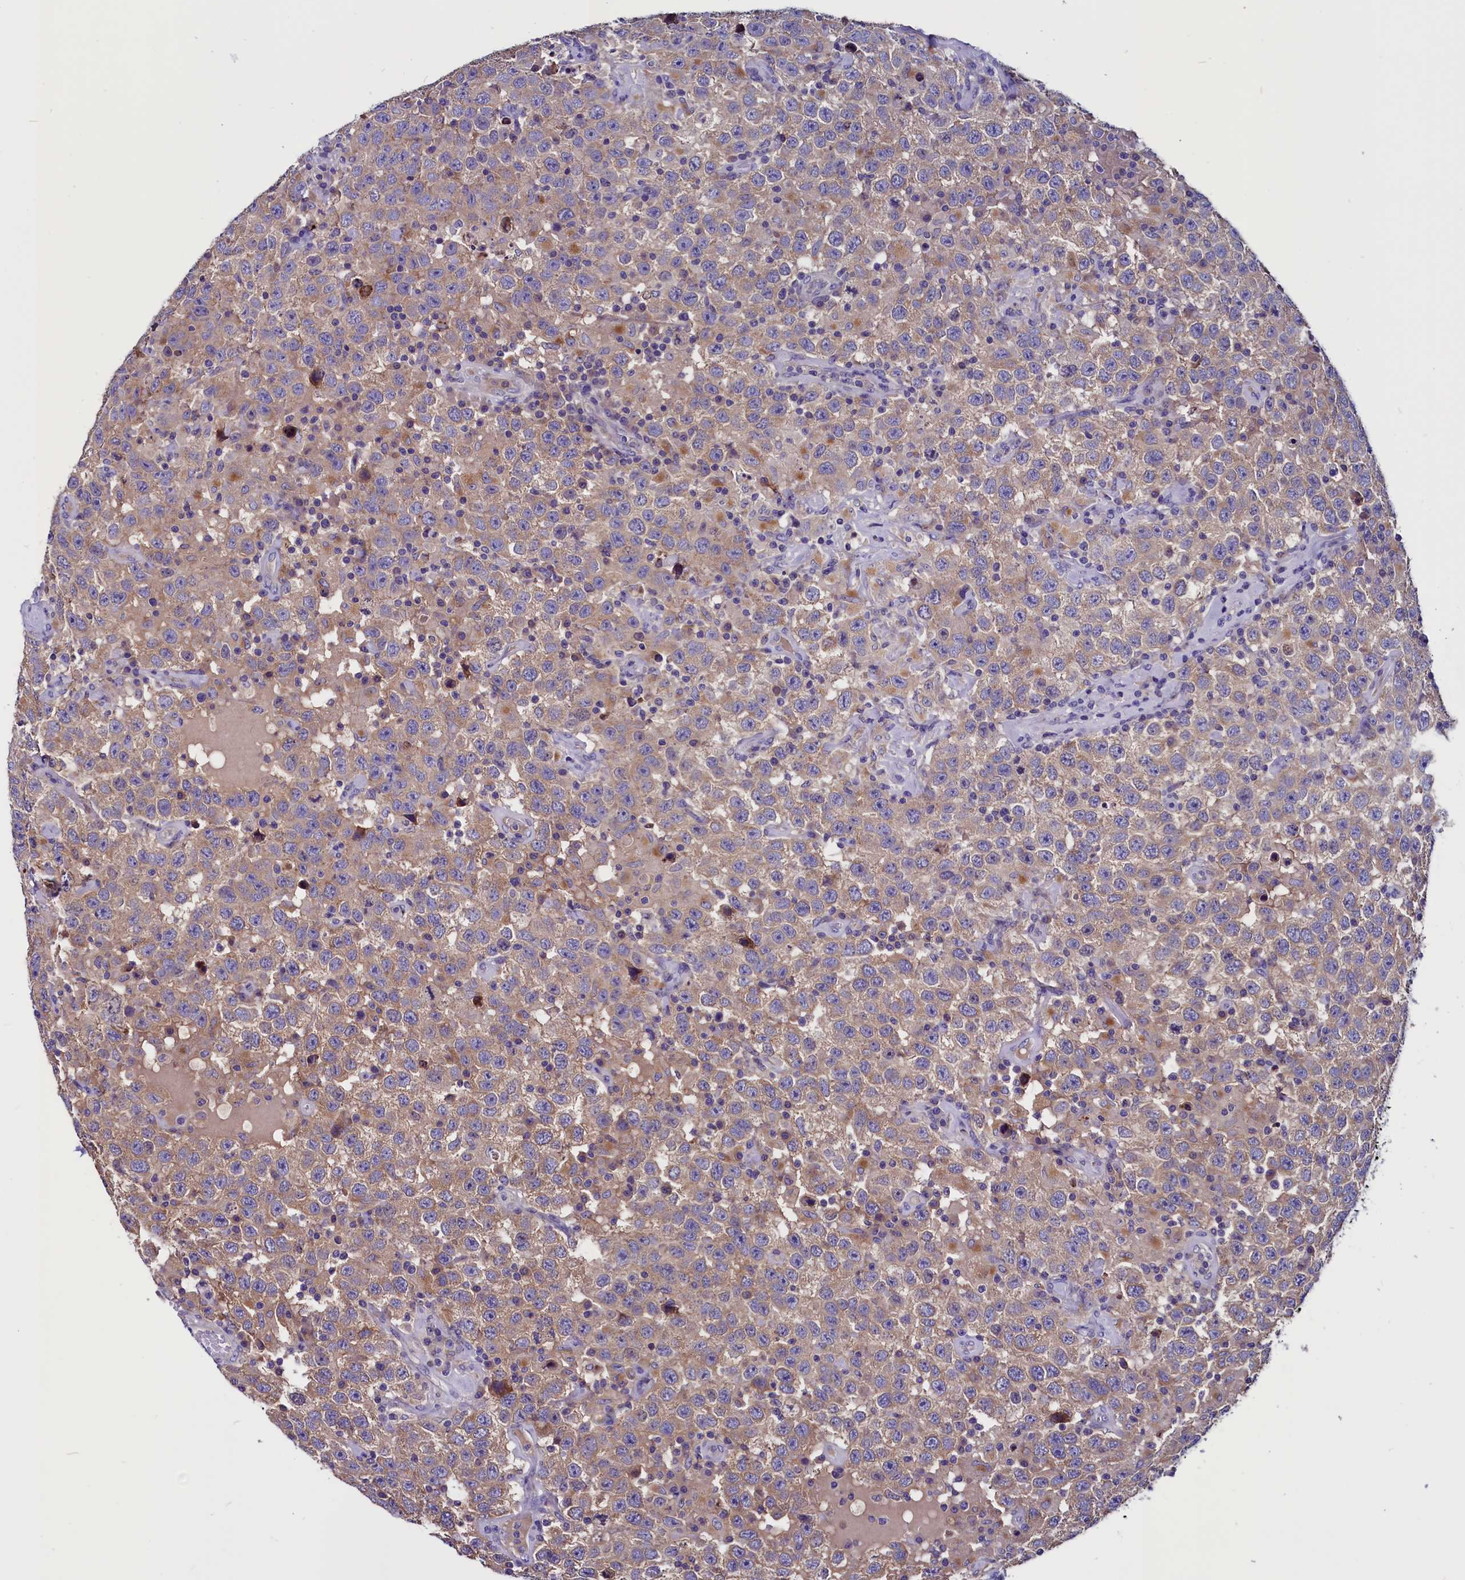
{"staining": {"intensity": "moderate", "quantity": ">75%", "location": "cytoplasmic/membranous"}, "tissue": "testis cancer", "cell_type": "Tumor cells", "image_type": "cancer", "snomed": [{"axis": "morphology", "description": "Seminoma, NOS"}, {"axis": "topography", "description": "Testis"}], "caption": "Immunohistochemical staining of human seminoma (testis) reveals medium levels of moderate cytoplasmic/membranous protein staining in approximately >75% of tumor cells. The protein is stained brown, and the nuclei are stained in blue (DAB (3,3'-diaminobenzidine) IHC with brightfield microscopy, high magnification).", "gene": "CCBE1", "patient": {"sex": "male", "age": 41}}